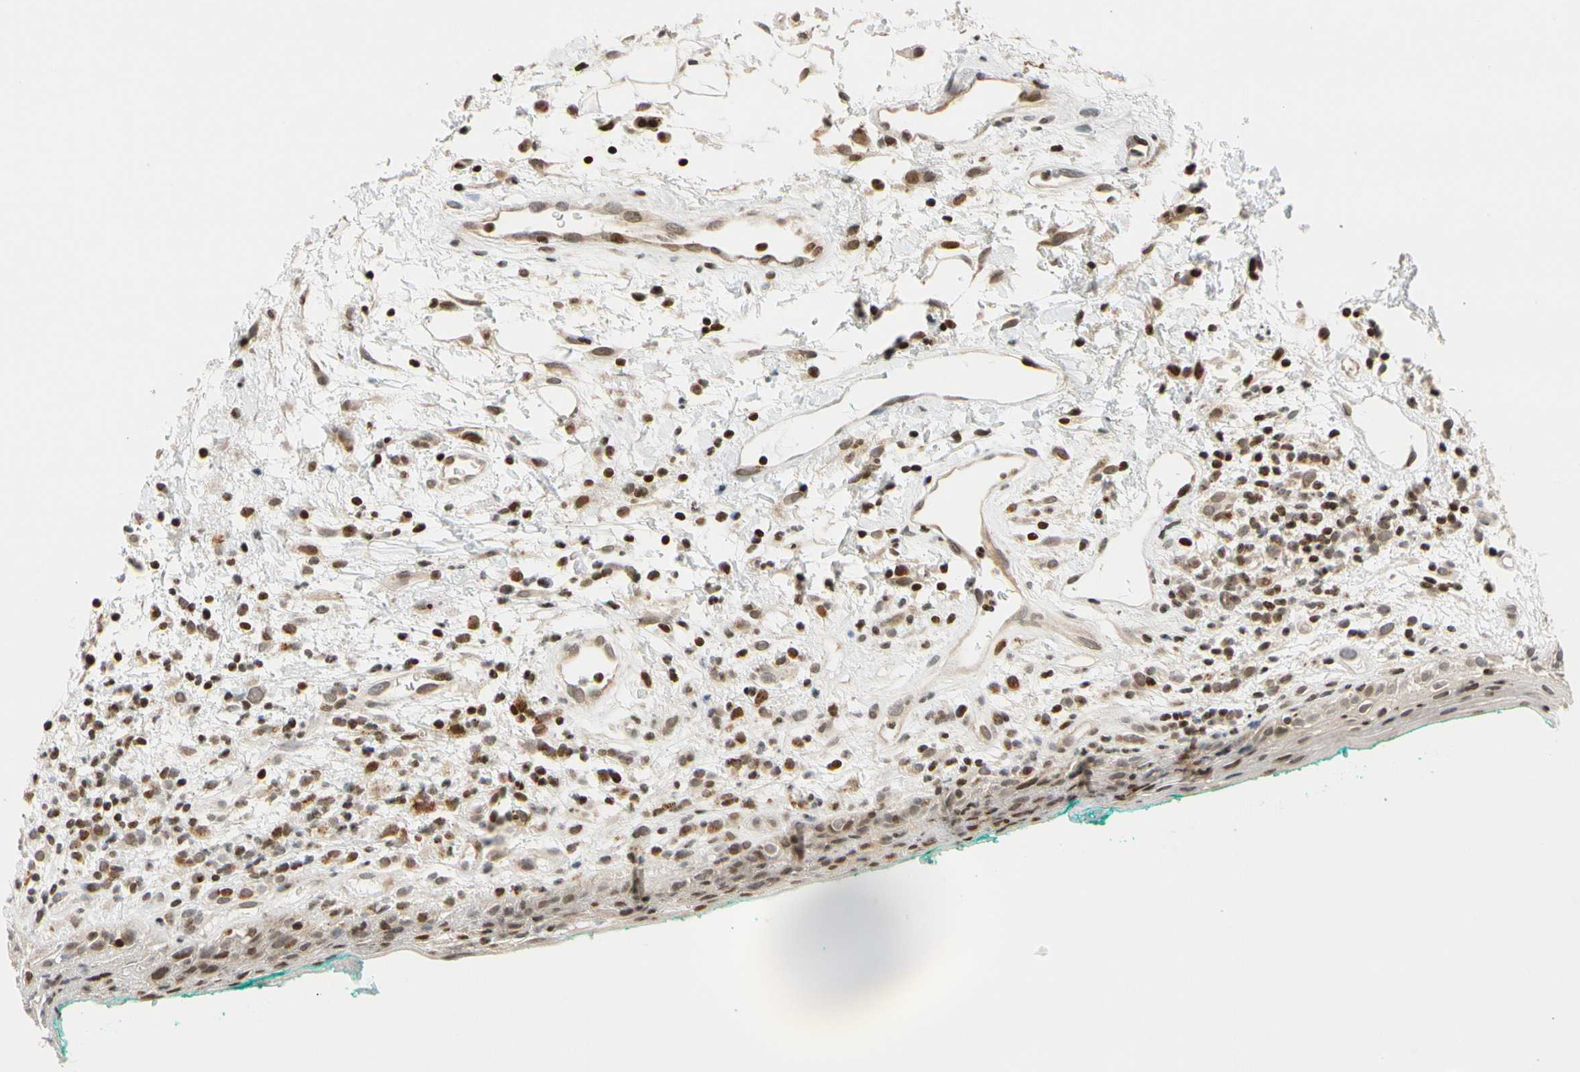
{"staining": {"intensity": "moderate", "quantity": ">75%", "location": "nuclear"}, "tissue": "oral mucosa", "cell_type": "Squamous epithelial cells", "image_type": "normal", "snomed": [{"axis": "morphology", "description": "Normal tissue, NOS"}, {"axis": "topography", "description": "Skeletal muscle"}, {"axis": "topography", "description": "Oral tissue"}, {"axis": "topography", "description": "Peripheral nerve tissue"}], "caption": "IHC staining of normal oral mucosa, which demonstrates medium levels of moderate nuclear expression in about >75% of squamous epithelial cells indicating moderate nuclear protein expression. The staining was performed using DAB (3,3'-diaminobenzidine) (brown) for protein detection and nuclei were counterstained in hematoxylin (blue).", "gene": "CDK7", "patient": {"sex": "female", "age": 84}}